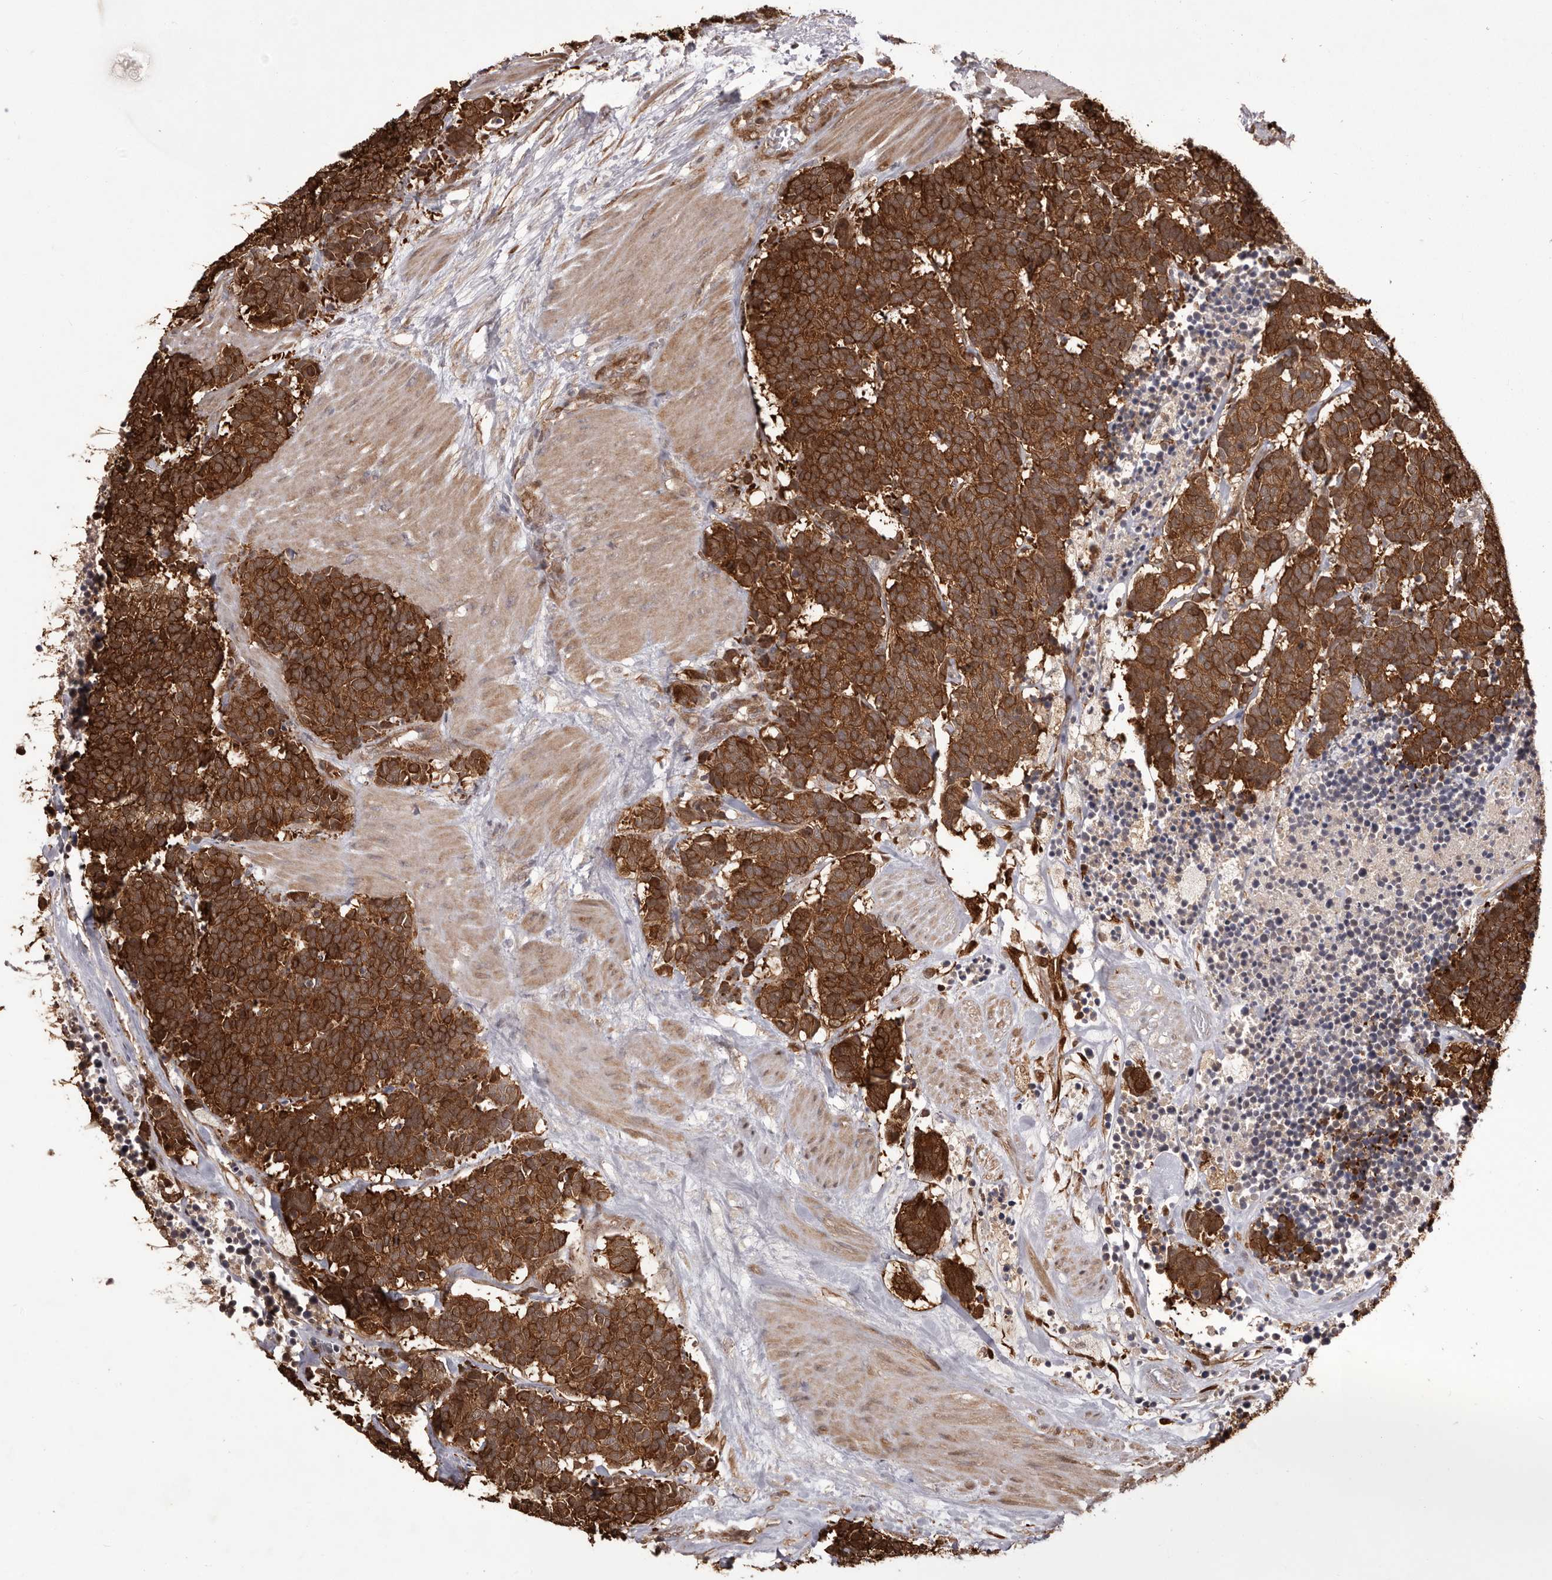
{"staining": {"intensity": "strong", "quantity": ">75%", "location": "cytoplasmic/membranous"}, "tissue": "carcinoid", "cell_type": "Tumor cells", "image_type": "cancer", "snomed": [{"axis": "morphology", "description": "Carcinoma, NOS"}, {"axis": "morphology", "description": "Carcinoid, malignant, NOS"}, {"axis": "topography", "description": "Urinary bladder"}], "caption": "The micrograph shows staining of carcinoma, revealing strong cytoplasmic/membranous protein expression (brown color) within tumor cells.", "gene": "GFOD1", "patient": {"sex": "male", "age": 57}}